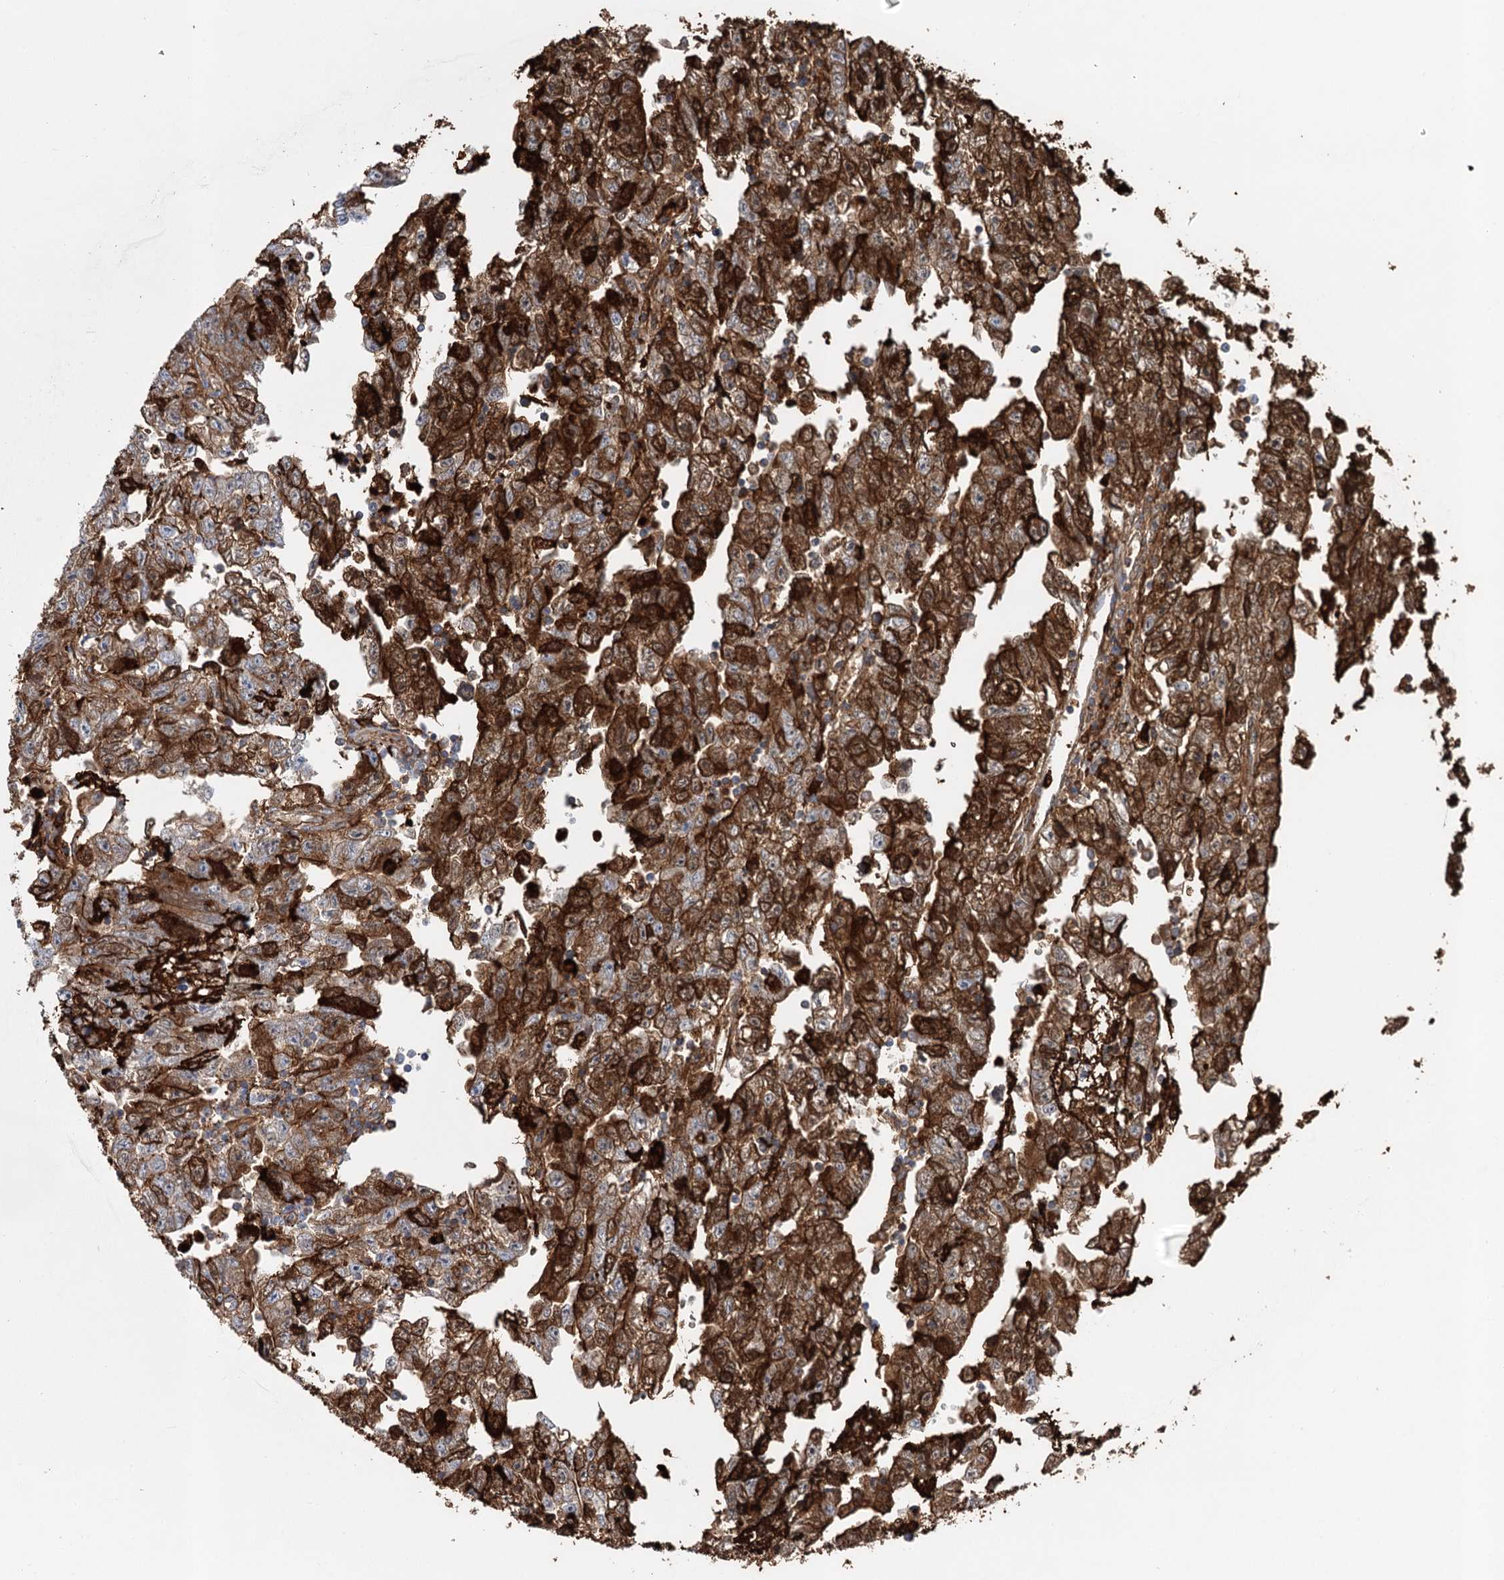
{"staining": {"intensity": "strong", "quantity": "25%-75%", "location": "cytoplasmic/membranous"}, "tissue": "testis cancer", "cell_type": "Tumor cells", "image_type": "cancer", "snomed": [{"axis": "morphology", "description": "Carcinoma, Embryonal, NOS"}, {"axis": "topography", "description": "Testis"}], "caption": "Immunohistochemistry photomicrograph of testis embryonal carcinoma stained for a protein (brown), which shows high levels of strong cytoplasmic/membranous positivity in approximately 25%-75% of tumor cells.", "gene": "ALKBH8", "patient": {"sex": "male", "age": 25}}